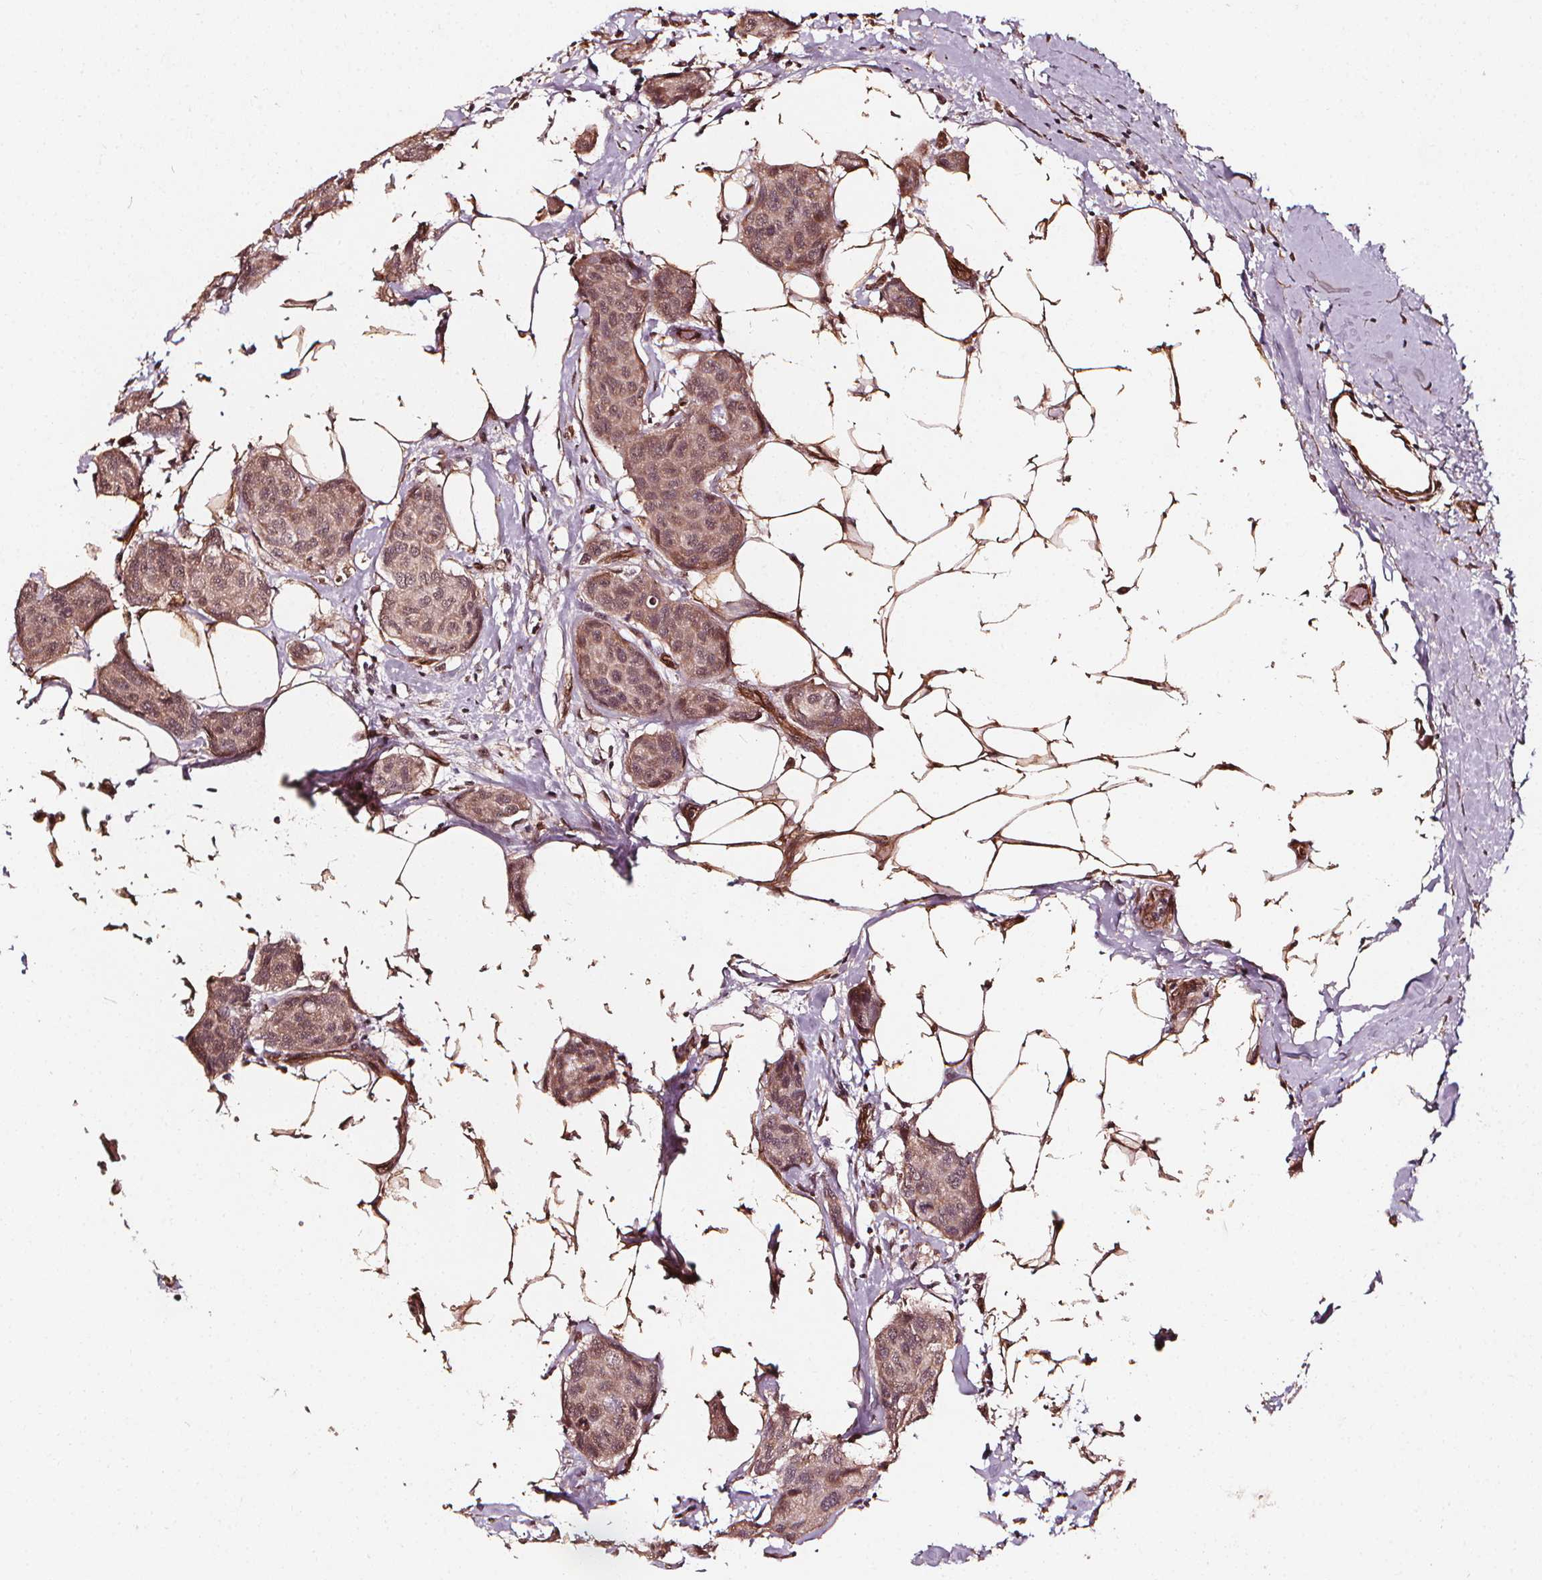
{"staining": {"intensity": "moderate", "quantity": ">75%", "location": "cytoplasmic/membranous,nuclear"}, "tissue": "breast cancer", "cell_type": "Tumor cells", "image_type": "cancer", "snomed": [{"axis": "morphology", "description": "Duct carcinoma"}, {"axis": "topography", "description": "Breast"}], "caption": "IHC of human breast cancer (invasive ductal carcinoma) shows medium levels of moderate cytoplasmic/membranous and nuclear staining in approximately >75% of tumor cells.", "gene": "EXOSC9", "patient": {"sex": "female", "age": 80}}